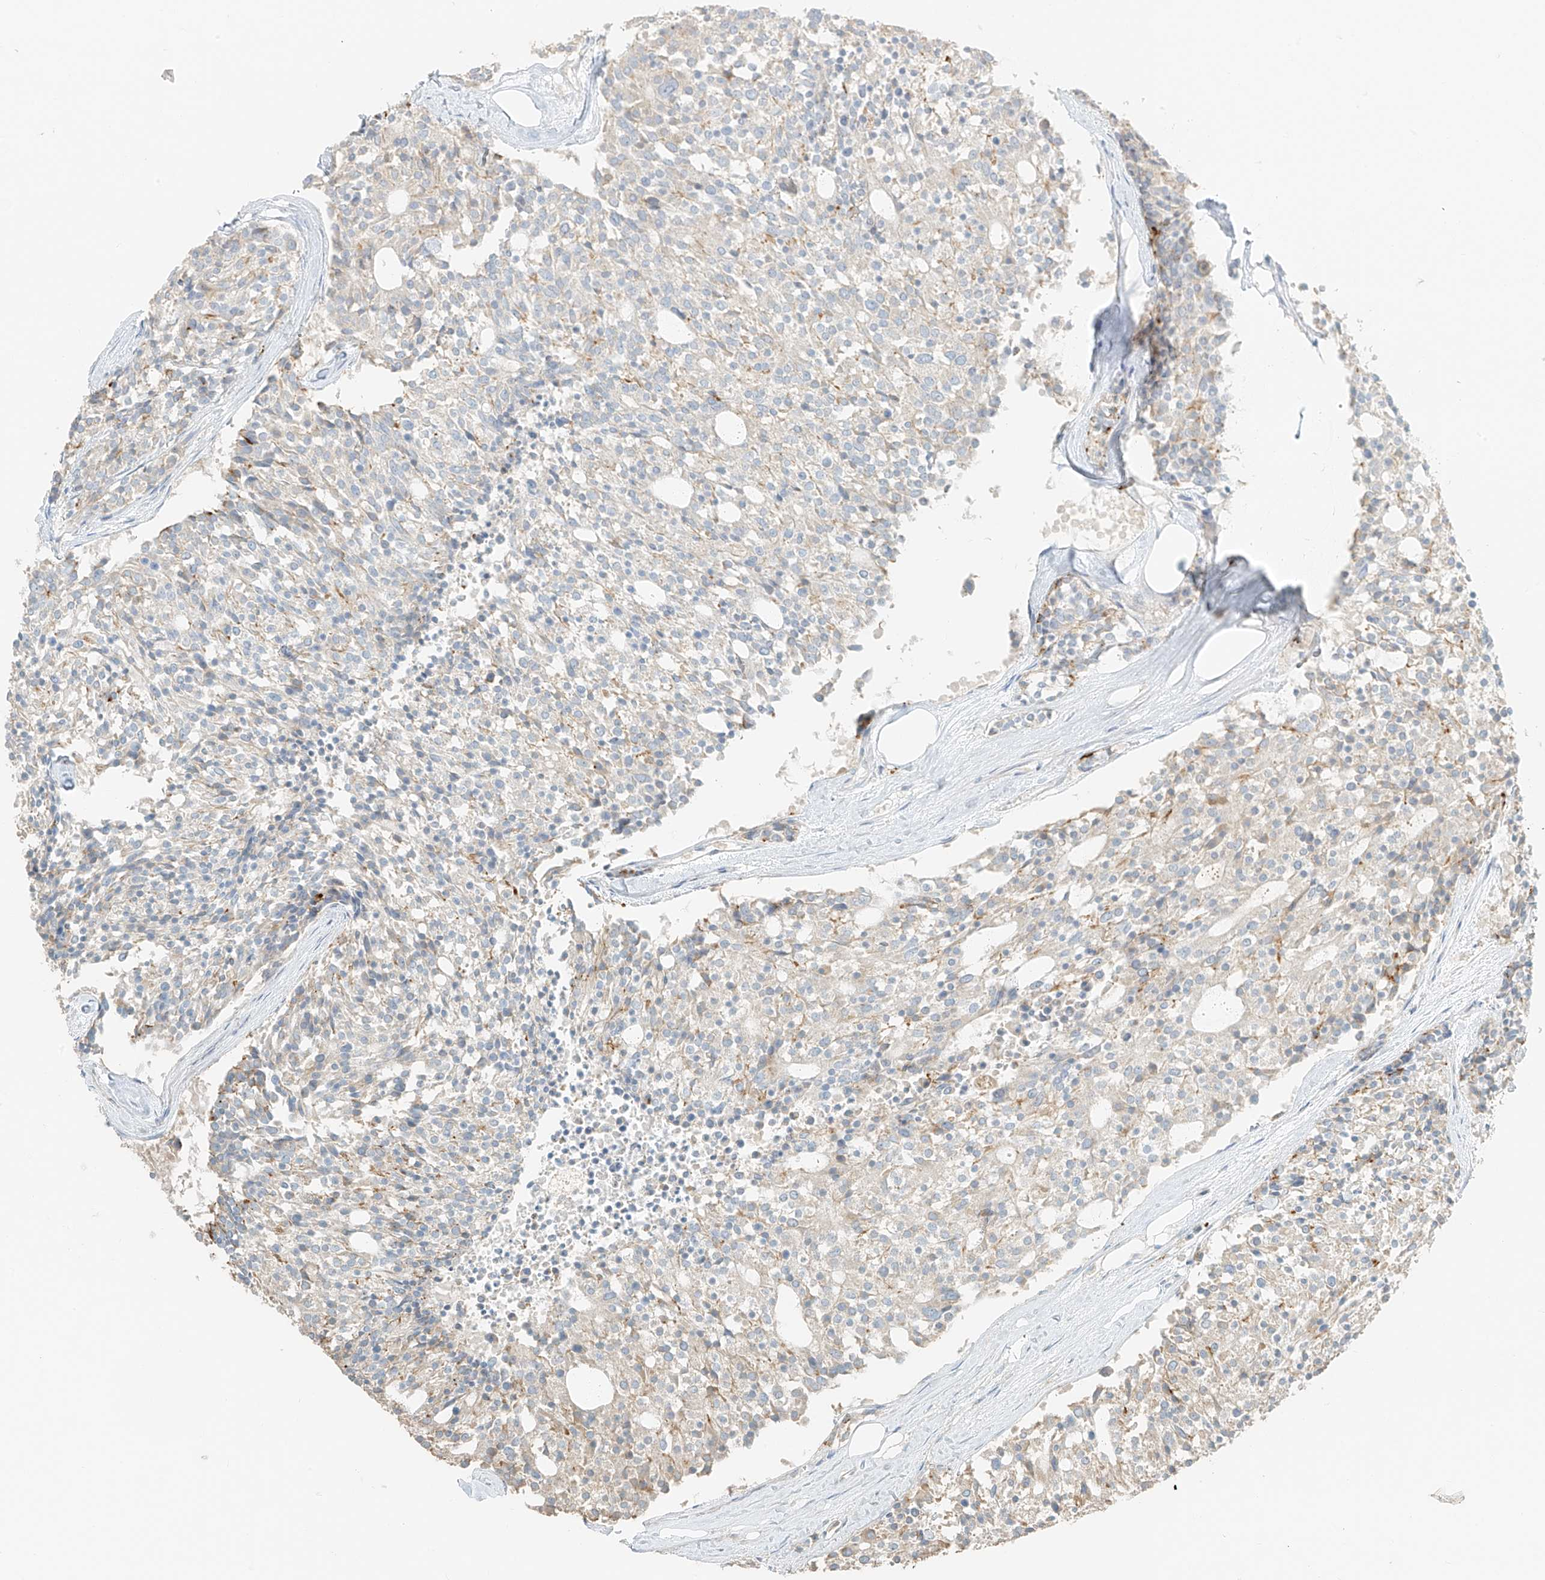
{"staining": {"intensity": "negative", "quantity": "none", "location": "none"}, "tissue": "carcinoid", "cell_type": "Tumor cells", "image_type": "cancer", "snomed": [{"axis": "morphology", "description": "Carcinoid, malignant, NOS"}, {"axis": "topography", "description": "Pancreas"}], "caption": "Micrograph shows no significant protein expression in tumor cells of carcinoid (malignant). The staining was performed using DAB (3,3'-diaminobenzidine) to visualize the protein expression in brown, while the nuclei were stained in blue with hematoxylin (Magnification: 20x).", "gene": "RFTN2", "patient": {"sex": "female", "age": 54}}